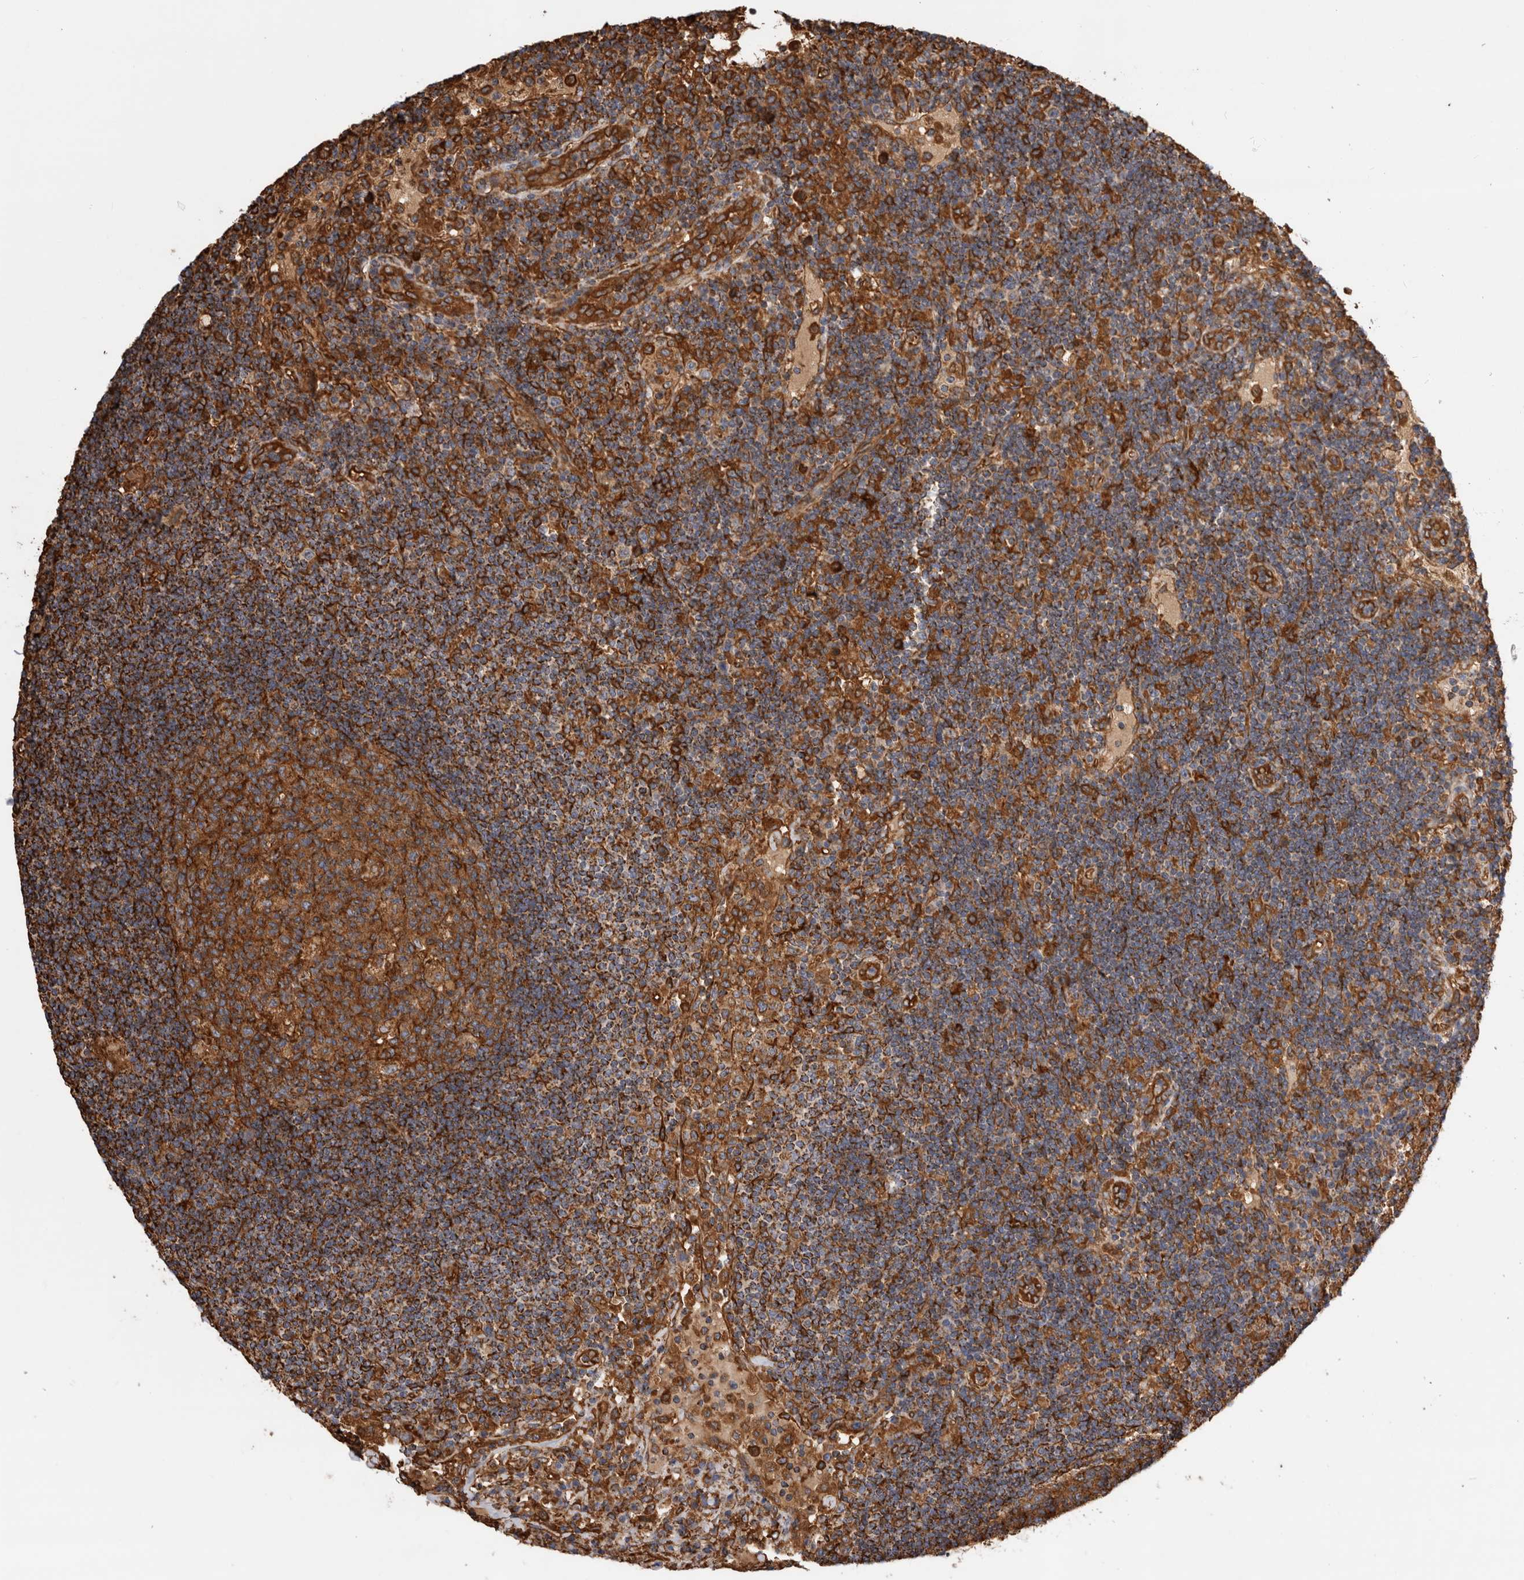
{"staining": {"intensity": "strong", "quantity": ">75%", "location": "cytoplasmic/membranous"}, "tissue": "lymph node", "cell_type": "Germinal center cells", "image_type": "normal", "snomed": [{"axis": "morphology", "description": "Normal tissue, NOS"}, {"axis": "topography", "description": "Lymph node"}], "caption": "High-magnification brightfield microscopy of benign lymph node stained with DAB (brown) and counterstained with hematoxylin (blue). germinal center cells exhibit strong cytoplasmic/membranous positivity is present in approximately>75% of cells. Nuclei are stained in blue.", "gene": "ZNF397", "patient": {"sex": "female", "age": 53}}